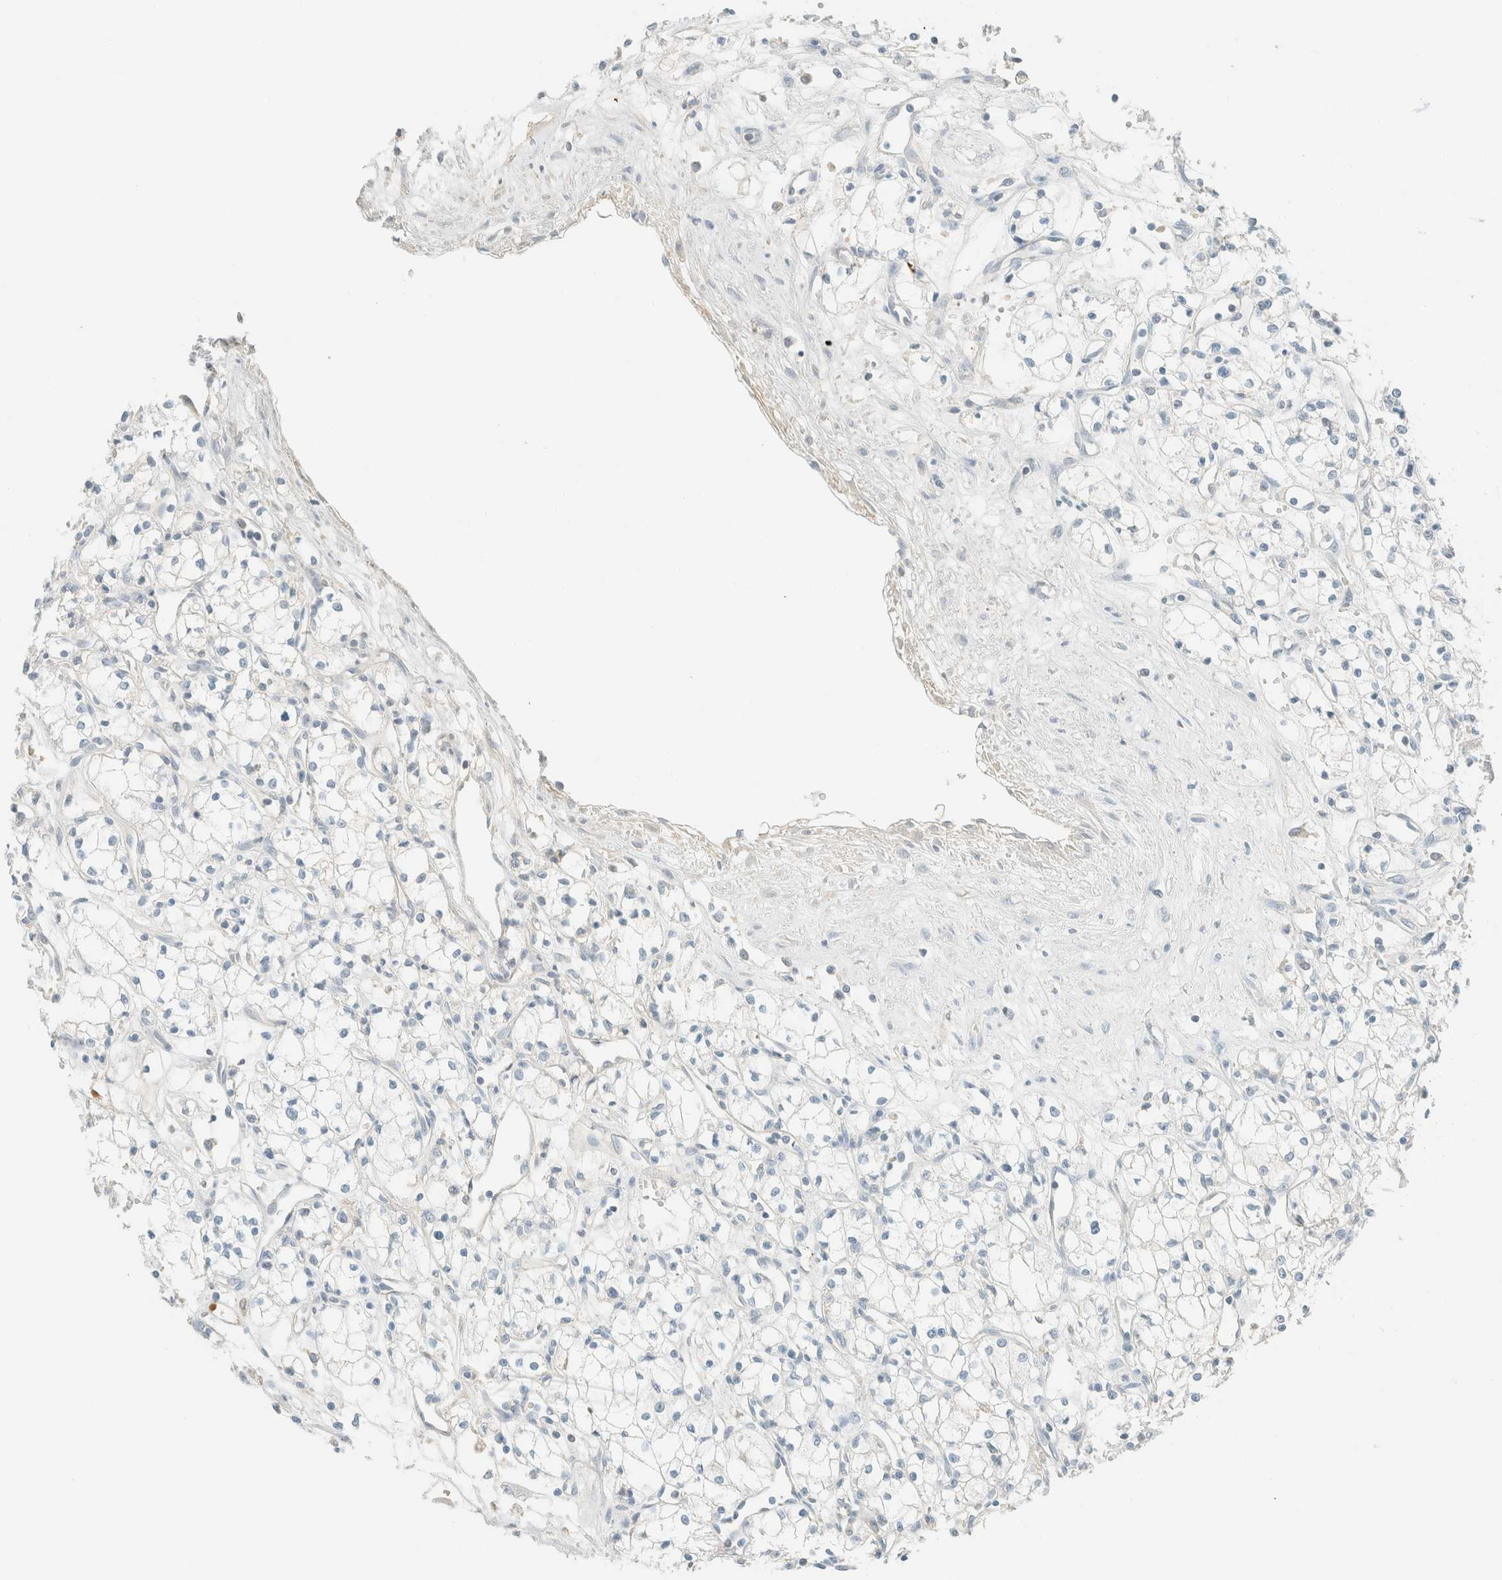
{"staining": {"intensity": "negative", "quantity": "none", "location": "none"}, "tissue": "renal cancer", "cell_type": "Tumor cells", "image_type": "cancer", "snomed": [{"axis": "morphology", "description": "Normal tissue, NOS"}, {"axis": "morphology", "description": "Adenocarcinoma, NOS"}, {"axis": "topography", "description": "Kidney"}], "caption": "Histopathology image shows no protein positivity in tumor cells of renal cancer tissue. (DAB (3,3'-diaminobenzidine) immunohistochemistry (IHC) visualized using brightfield microscopy, high magnification).", "gene": "GPA33", "patient": {"sex": "male", "age": 59}}